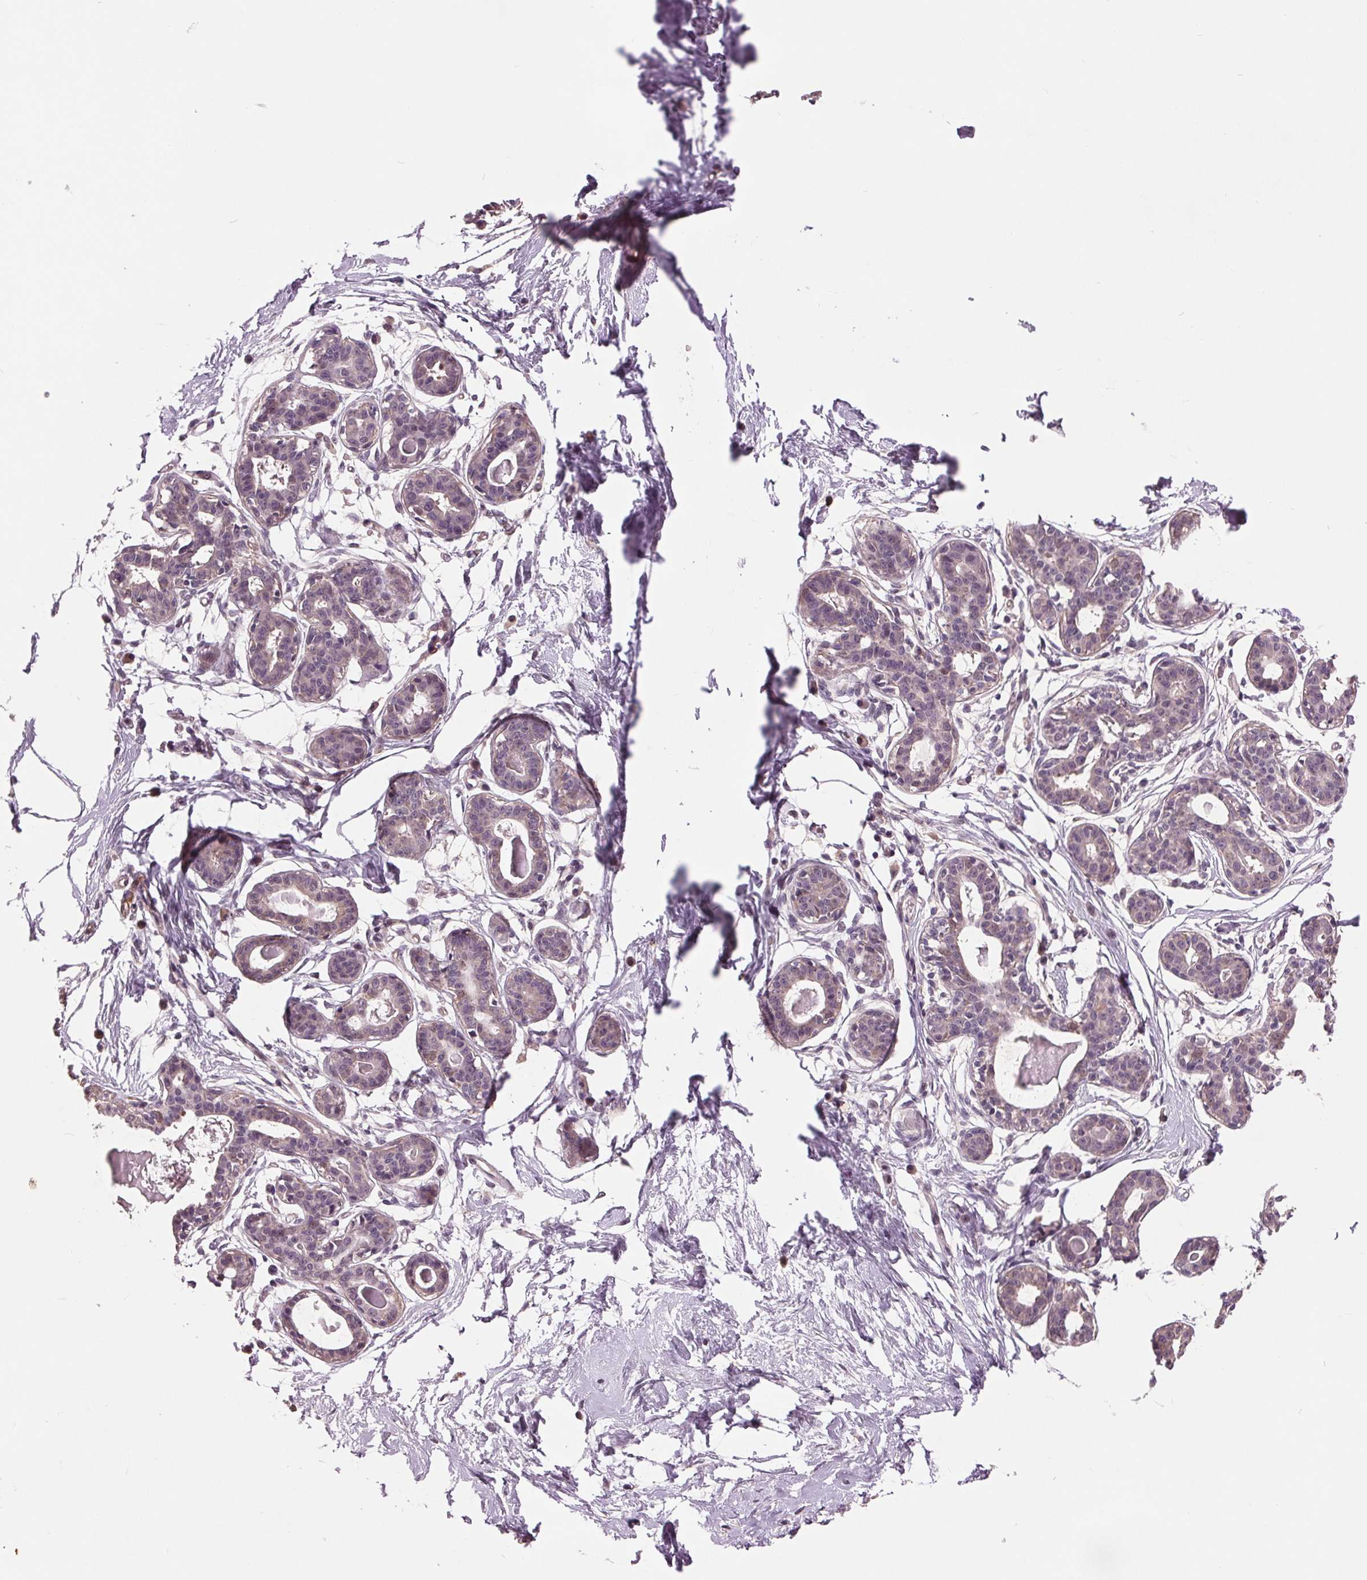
{"staining": {"intensity": "weak", "quantity": "<25%", "location": "cytoplasmic/membranous"}, "tissue": "breast", "cell_type": "Adipocytes", "image_type": "normal", "snomed": [{"axis": "morphology", "description": "Normal tissue, NOS"}, {"axis": "topography", "description": "Breast"}], "caption": "Immunohistochemical staining of unremarkable human breast reveals no significant staining in adipocytes.", "gene": "MAPK8", "patient": {"sex": "female", "age": 45}}